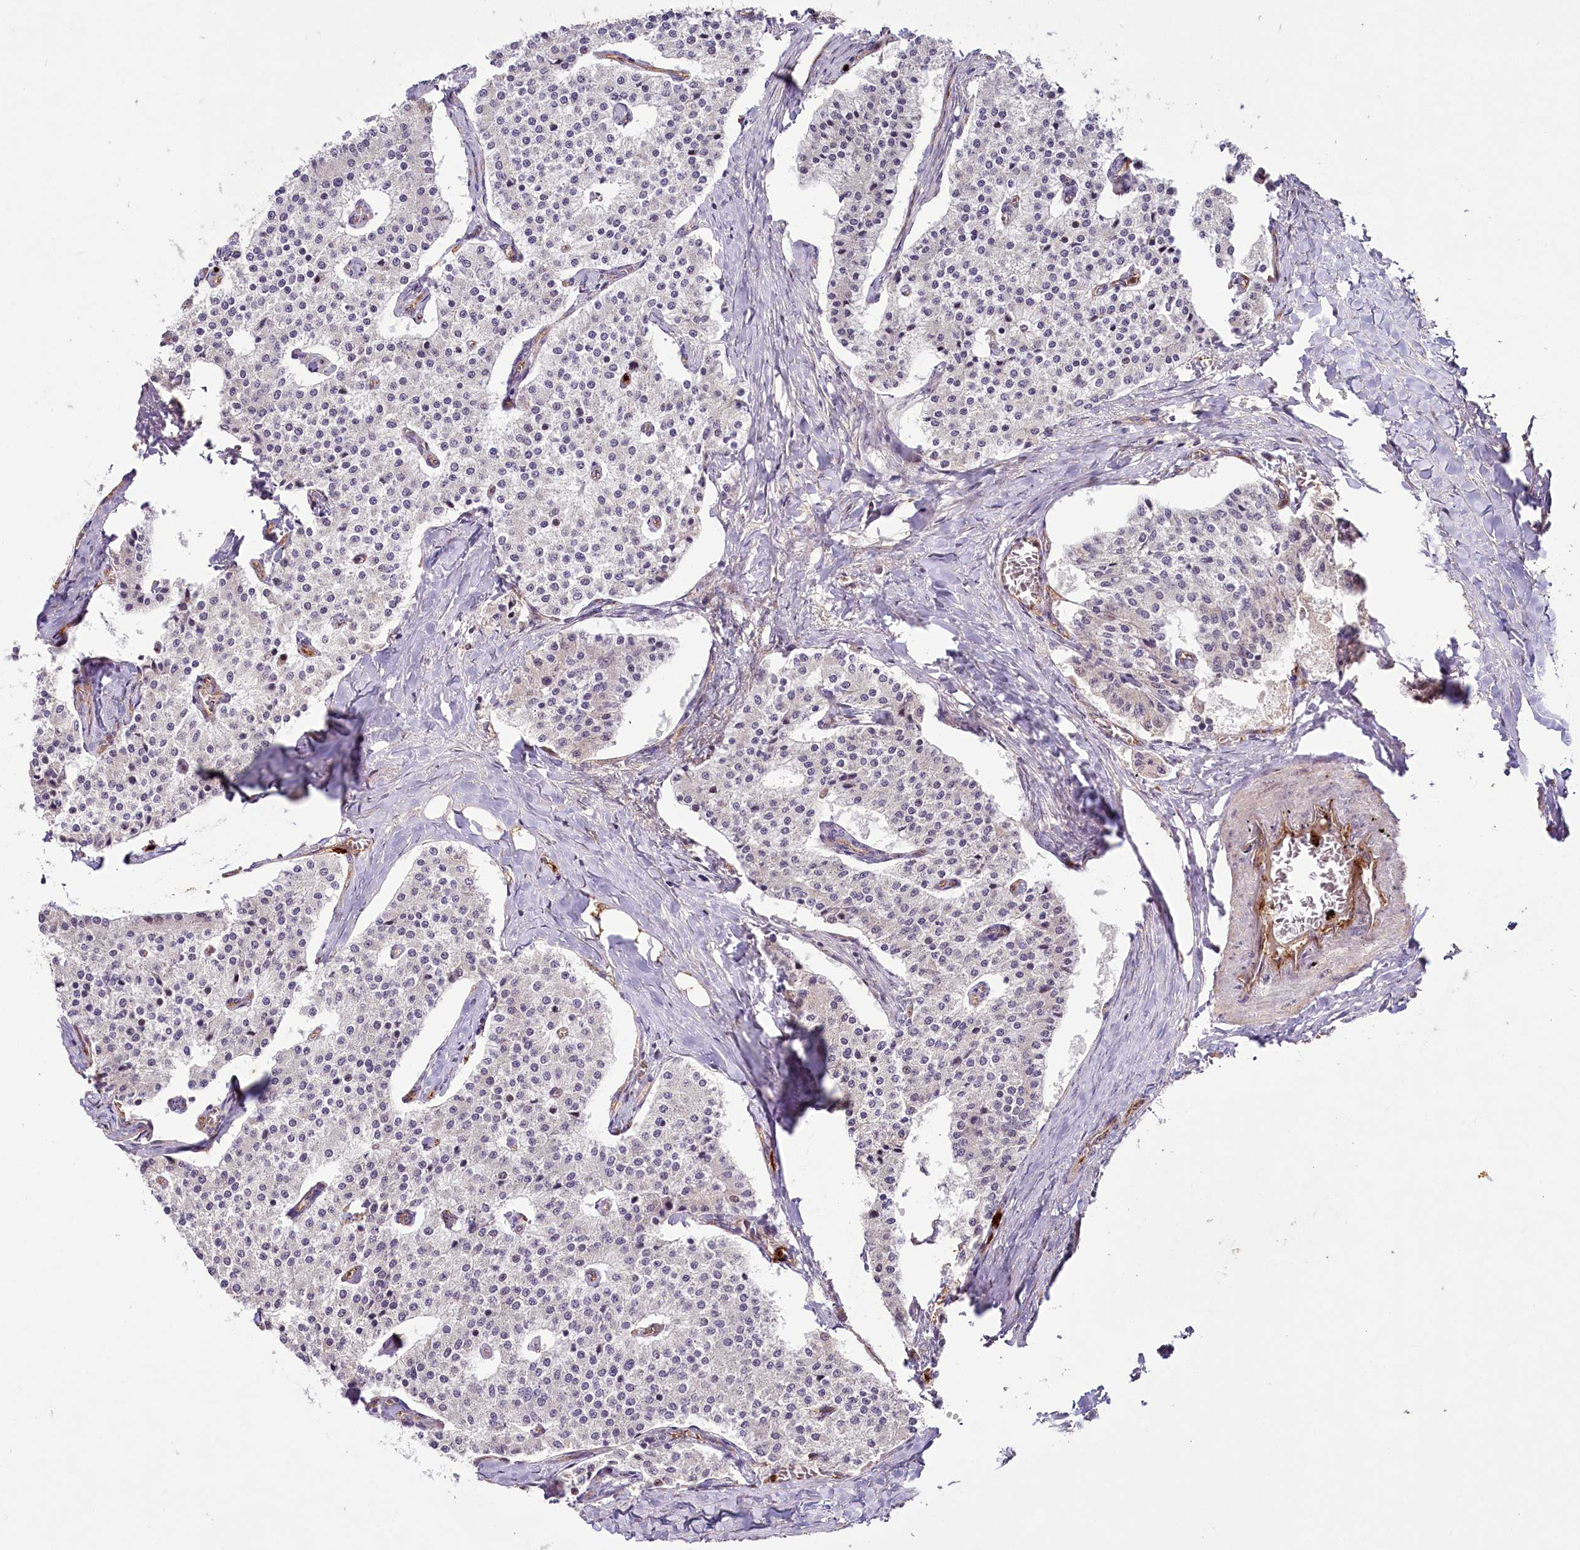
{"staining": {"intensity": "negative", "quantity": "none", "location": "none"}, "tissue": "carcinoid", "cell_type": "Tumor cells", "image_type": "cancer", "snomed": [{"axis": "morphology", "description": "Carcinoid, malignant, NOS"}, {"axis": "topography", "description": "Colon"}], "caption": "Protein analysis of carcinoid shows no significant positivity in tumor cells. (Stains: DAB (3,3'-diaminobenzidine) immunohistochemistry with hematoxylin counter stain, Microscopy: brightfield microscopy at high magnification).", "gene": "ALKBH8", "patient": {"sex": "female", "age": 52}}